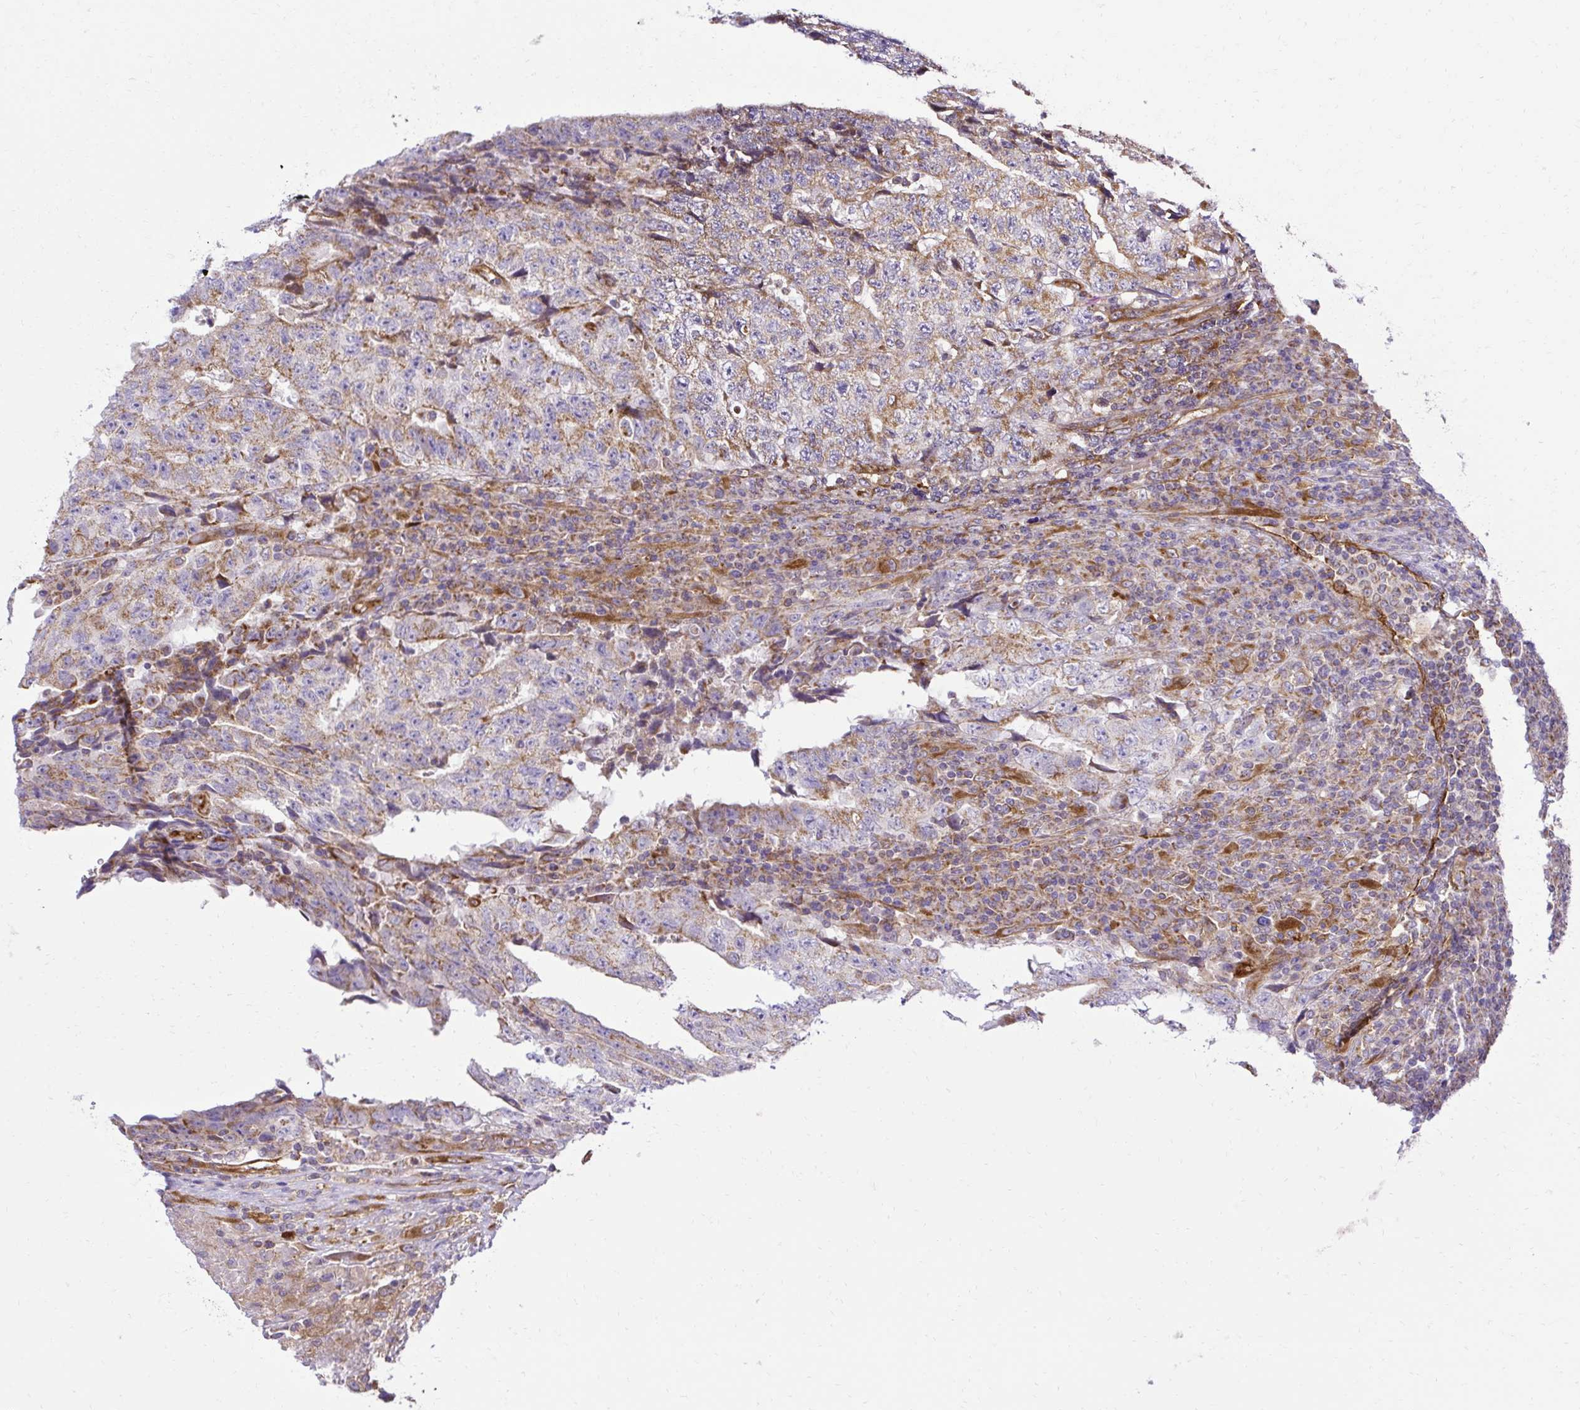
{"staining": {"intensity": "moderate", "quantity": "25%-75%", "location": "cytoplasmic/membranous"}, "tissue": "testis cancer", "cell_type": "Tumor cells", "image_type": "cancer", "snomed": [{"axis": "morphology", "description": "Necrosis, NOS"}, {"axis": "morphology", "description": "Carcinoma, Embryonal, NOS"}, {"axis": "topography", "description": "Testis"}], "caption": "IHC image of embryonal carcinoma (testis) stained for a protein (brown), which exhibits medium levels of moderate cytoplasmic/membranous expression in approximately 25%-75% of tumor cells.", "gene": "LIMS1", "patient": {"sex": "male", "age": 19}}